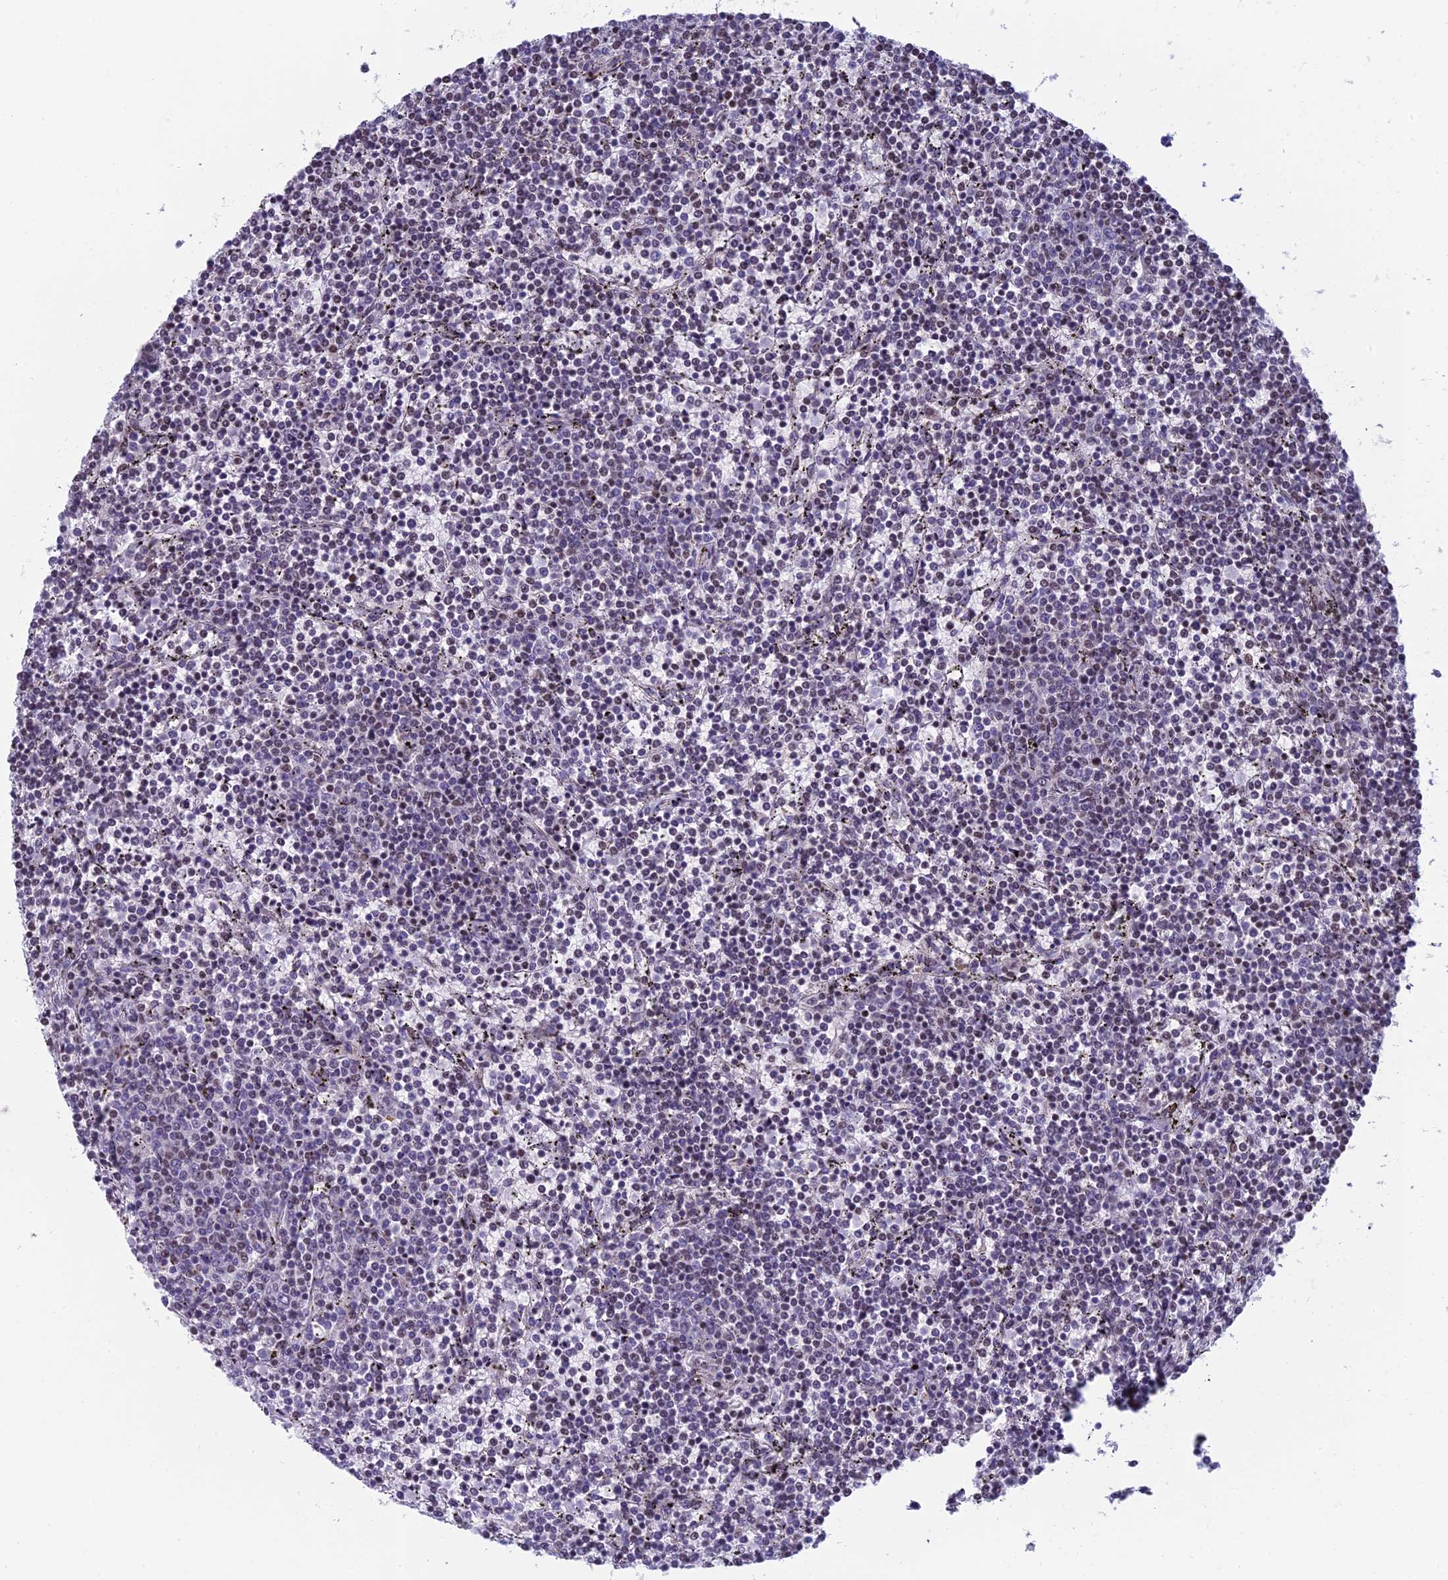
{"staining": {"intensity": "negative", "quantity": "none", "location": "none"}, "tissue": "lymphoma", "cell_type": "Tumor cells", "image_type": "cancer", "snomed": [{"axis": "morphology", "description": "Malignant lymphoma, non-Hodgkin's type, Low grade"}, {"axis": "topography", "description": "Spleen"}], "caption": "This histopathology image is of low-grade malignant lymphoma, non-Hodgkin's type stained with immunohistochemistry to label a protein in brown with the nuclei are counter-stained blue. There is no staining in tumor cells.", "gene": "RGS17", "patient": {"sex": "female", "age": 50}}